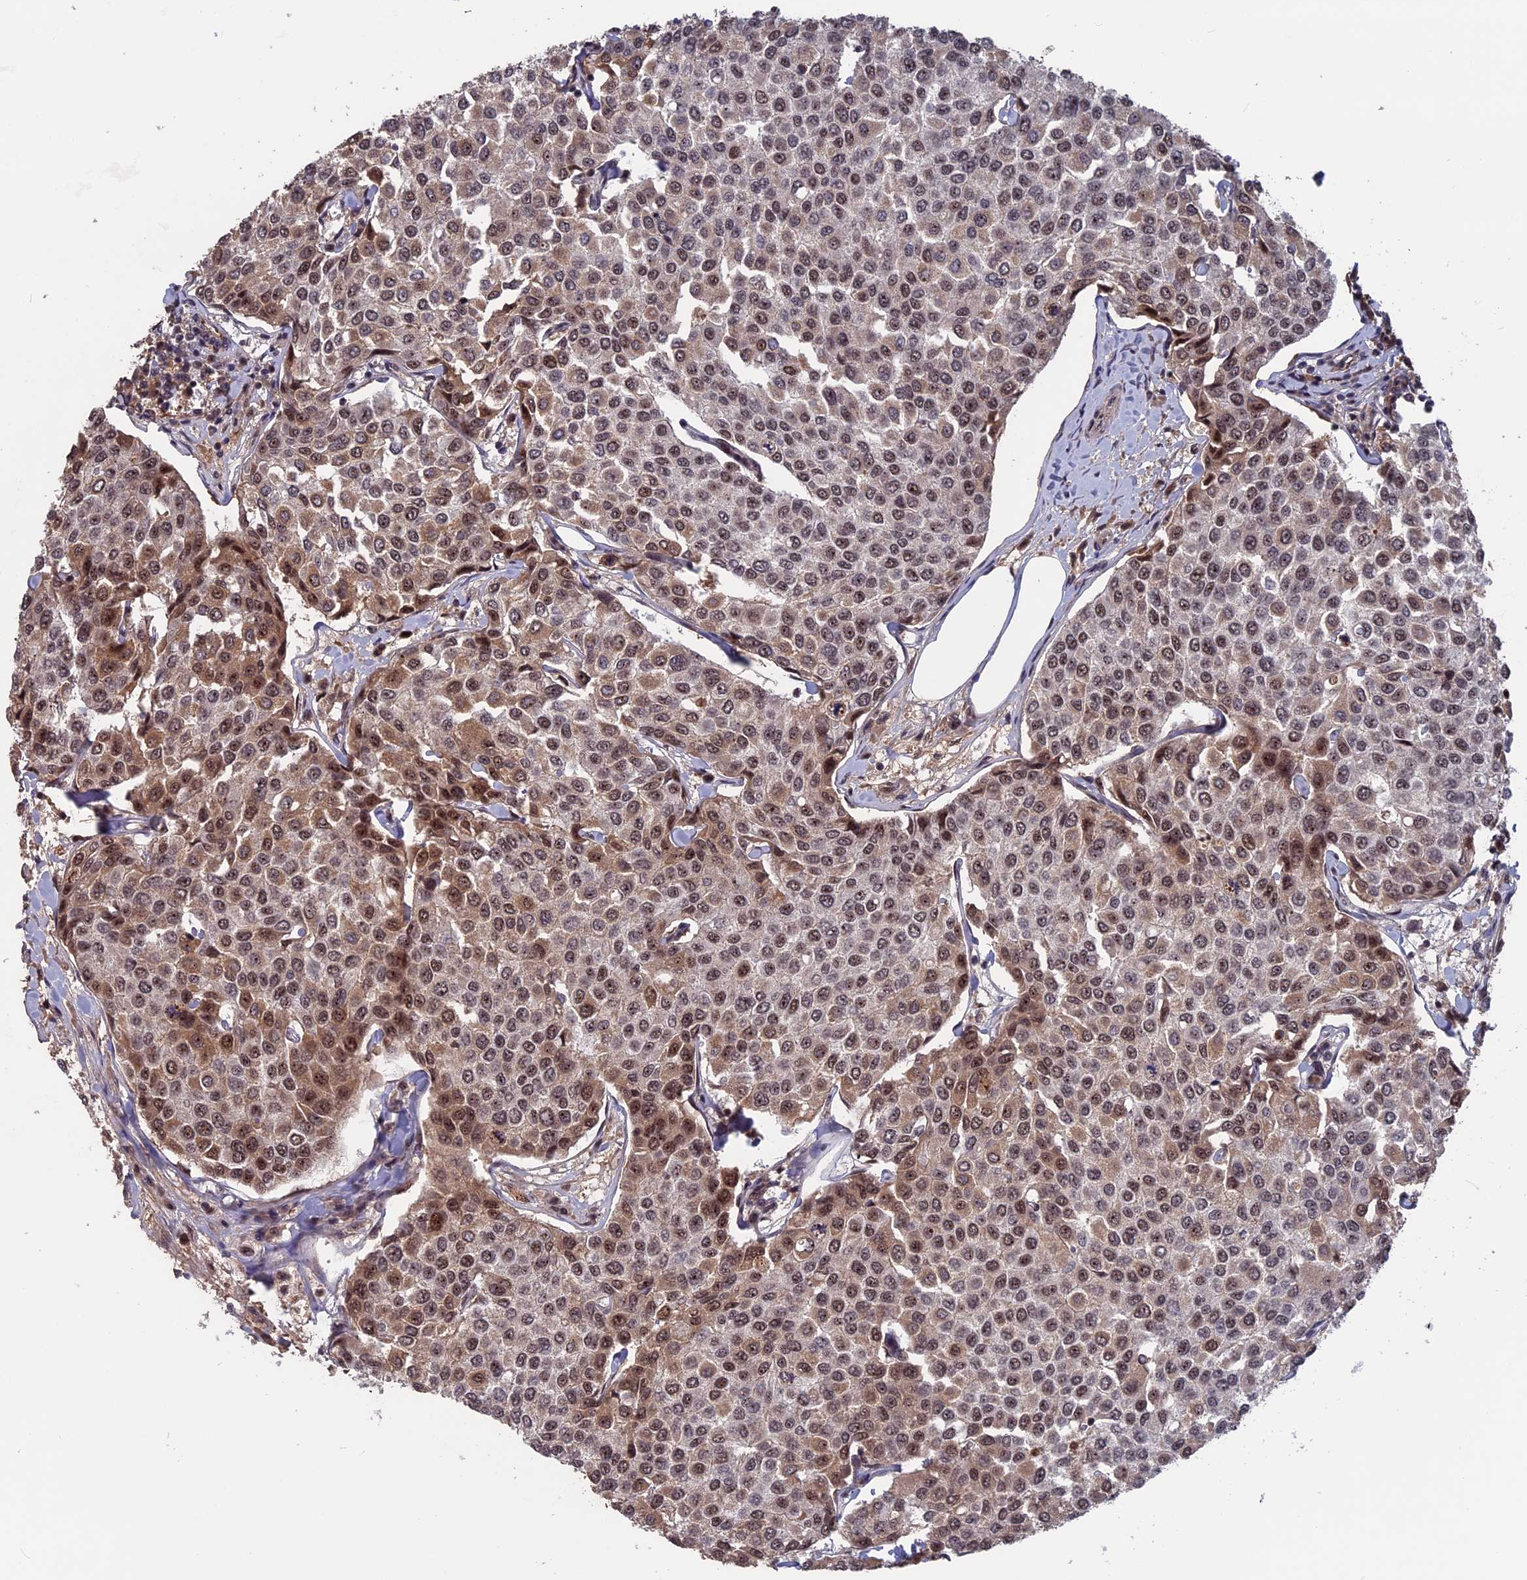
{"staining": {"intensity": "moderate", "quantity": "25%-75%", "location": "nuclear"}, "tissue": "breast cancer", "cell_type": "Tumor cells", "image_type": "cancer", "snomed": [{"axis": "morphology", "description": "Duct carcinoma"}, {"axis": "topography", "description": "Breast"}], "caption": "Human breast cancer (invasive ductal carcinoma) stained for a protein (brown) reveals moderate nuclear positive expression in approximately 25%-75% of tumor cells.", "gene": "CACTIN", "patient": {"sex": "female", "age": 55}}